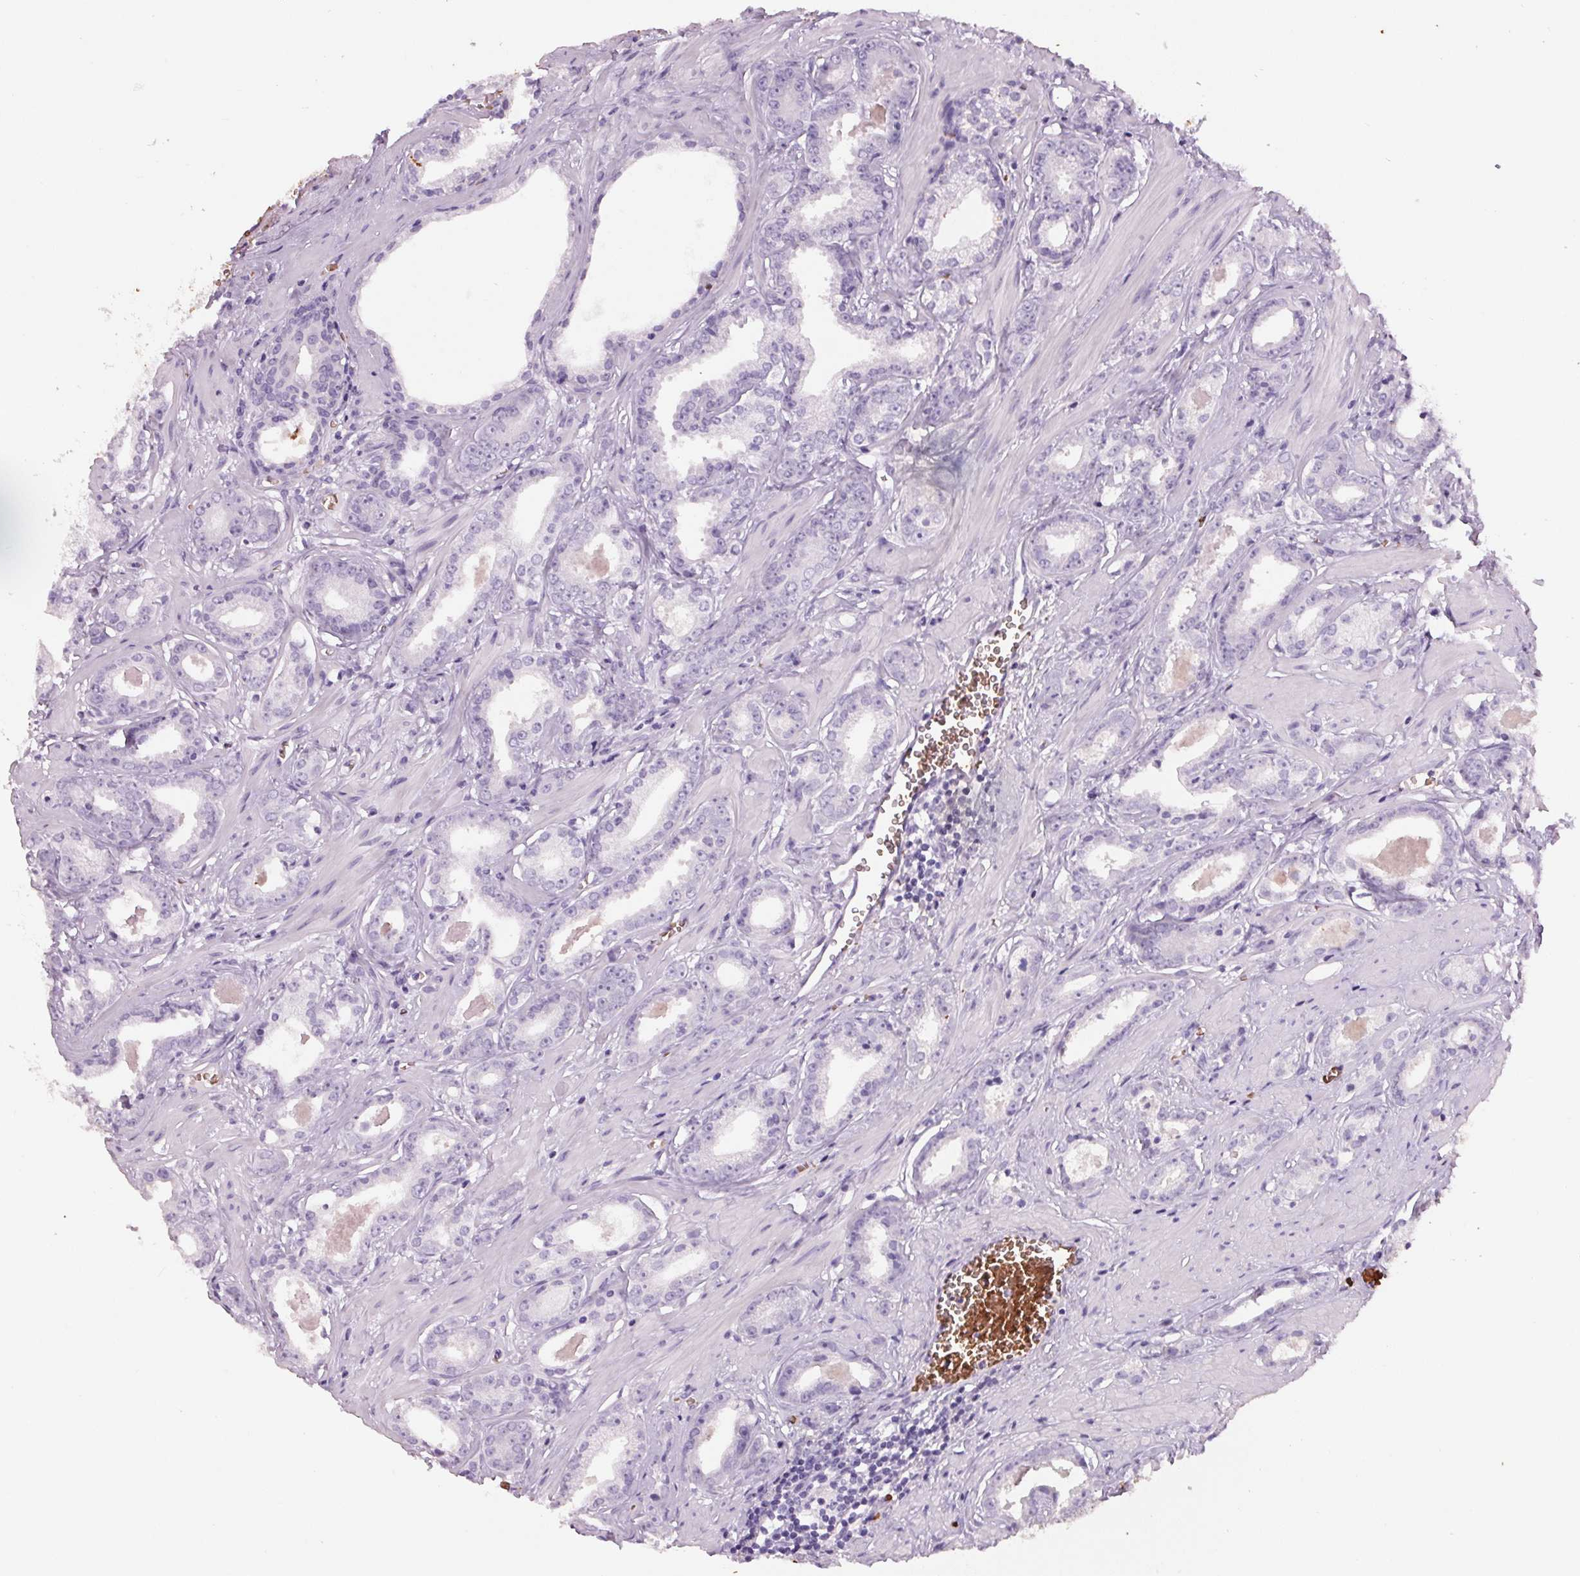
{"staining": {"intensity": "negative", "quantity": "none", "location": "none"}, "tissue": "prostate cancer", "cell_type": "Tumor cells", "image_type": "cancer", "snomed": [{"axis": "morphology", "description": "Adenocarcinoma, Low grade"}, {"axis": "topography", "description": "Prostate"}], "caption": "This photomicrograph is of prostate adenocarcinoma (low-grade) stained with immunohistochemistry to label a protein in brown with the nuclei are counter-stained blue. There is no expression in tumor cells. Brightfield microscopy of immunohistochemistry stained with DAB (brown) and hematoxylin (blue), captured at high magnification.", "gene": "HBQ1", "patient": {"sex": "male", "age": 64}}